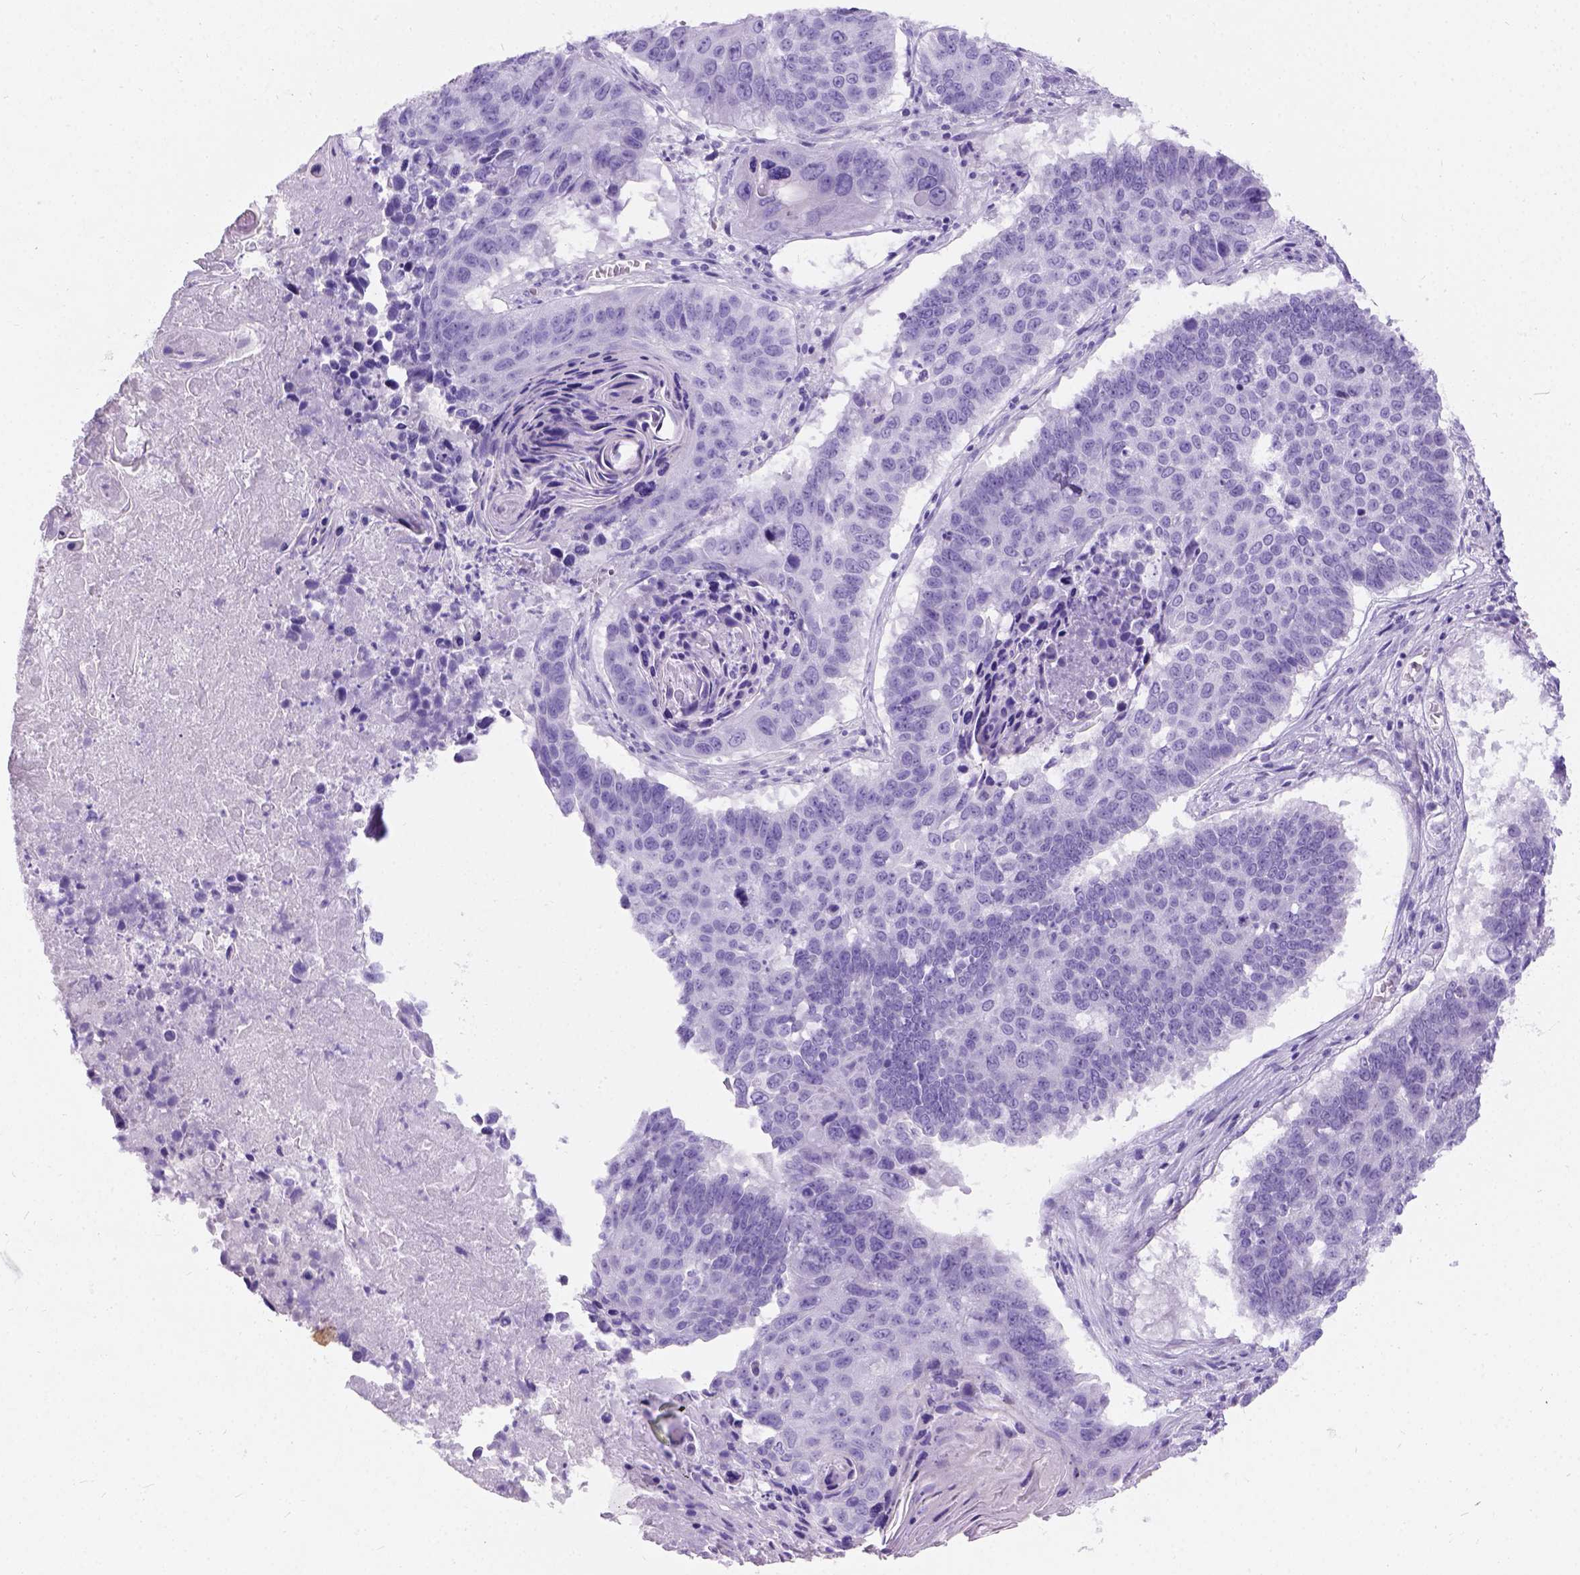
{"staining": {"intensity": "negative", "quantity": "none", "location": "none"}, "tissue": "lung cancer", "cell_type": "Tumor cells", "image_type": "cancer", "snomed": [{"axis": "morphology", "description": "Squamous cell carcinoma, NOS"}, {"axis": "topography", "description": "Lung"}], "caption": "Immunohistochemistry of human squamous cell carcinoma (lung) exhibits no staining in tumor cells. Nuclei are stained in blue.", "gene": "C7orf57", "patient": {"sex": "male", "age": 73}}